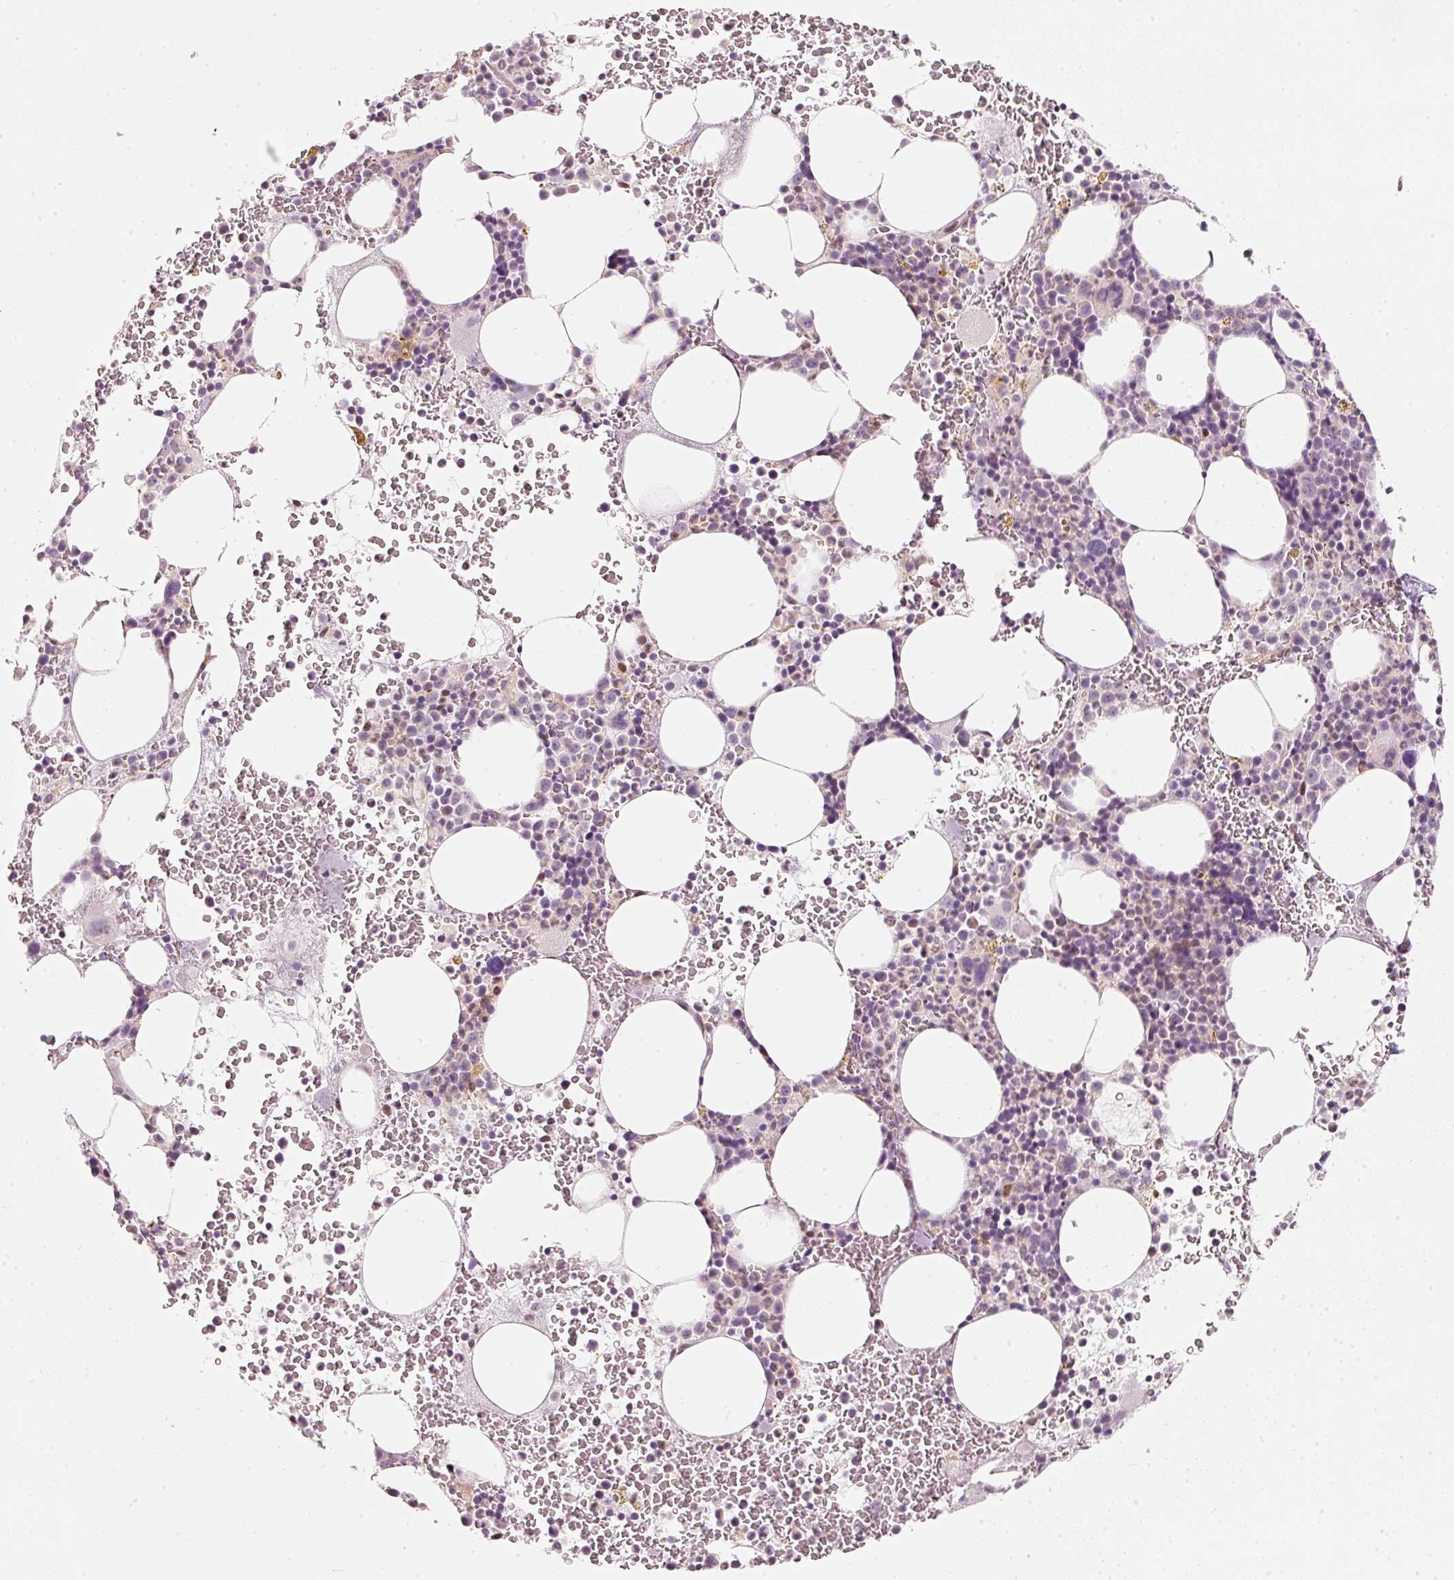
{"staining": {"intensity": "negative", "quantity": "none", "location": "none"}, "tissue": "bone marrow", "cell_type": "Hematopoietic cells", "image_type": "normal", "snomed": [{"axis": "morphology", "description": "Normal tissue, NOS"}, {"axis": "topography", "description": "Bone marrow"}], "caption": "Hematopoietic cells are negative for protein expression in benign human bone marrow. (Brightfield microscopy of DAB (3,3'-diaminobenzidine) IHC at high magnification).", "gene": "RNF39", "patient": {"sex": "male", "age": 62}}